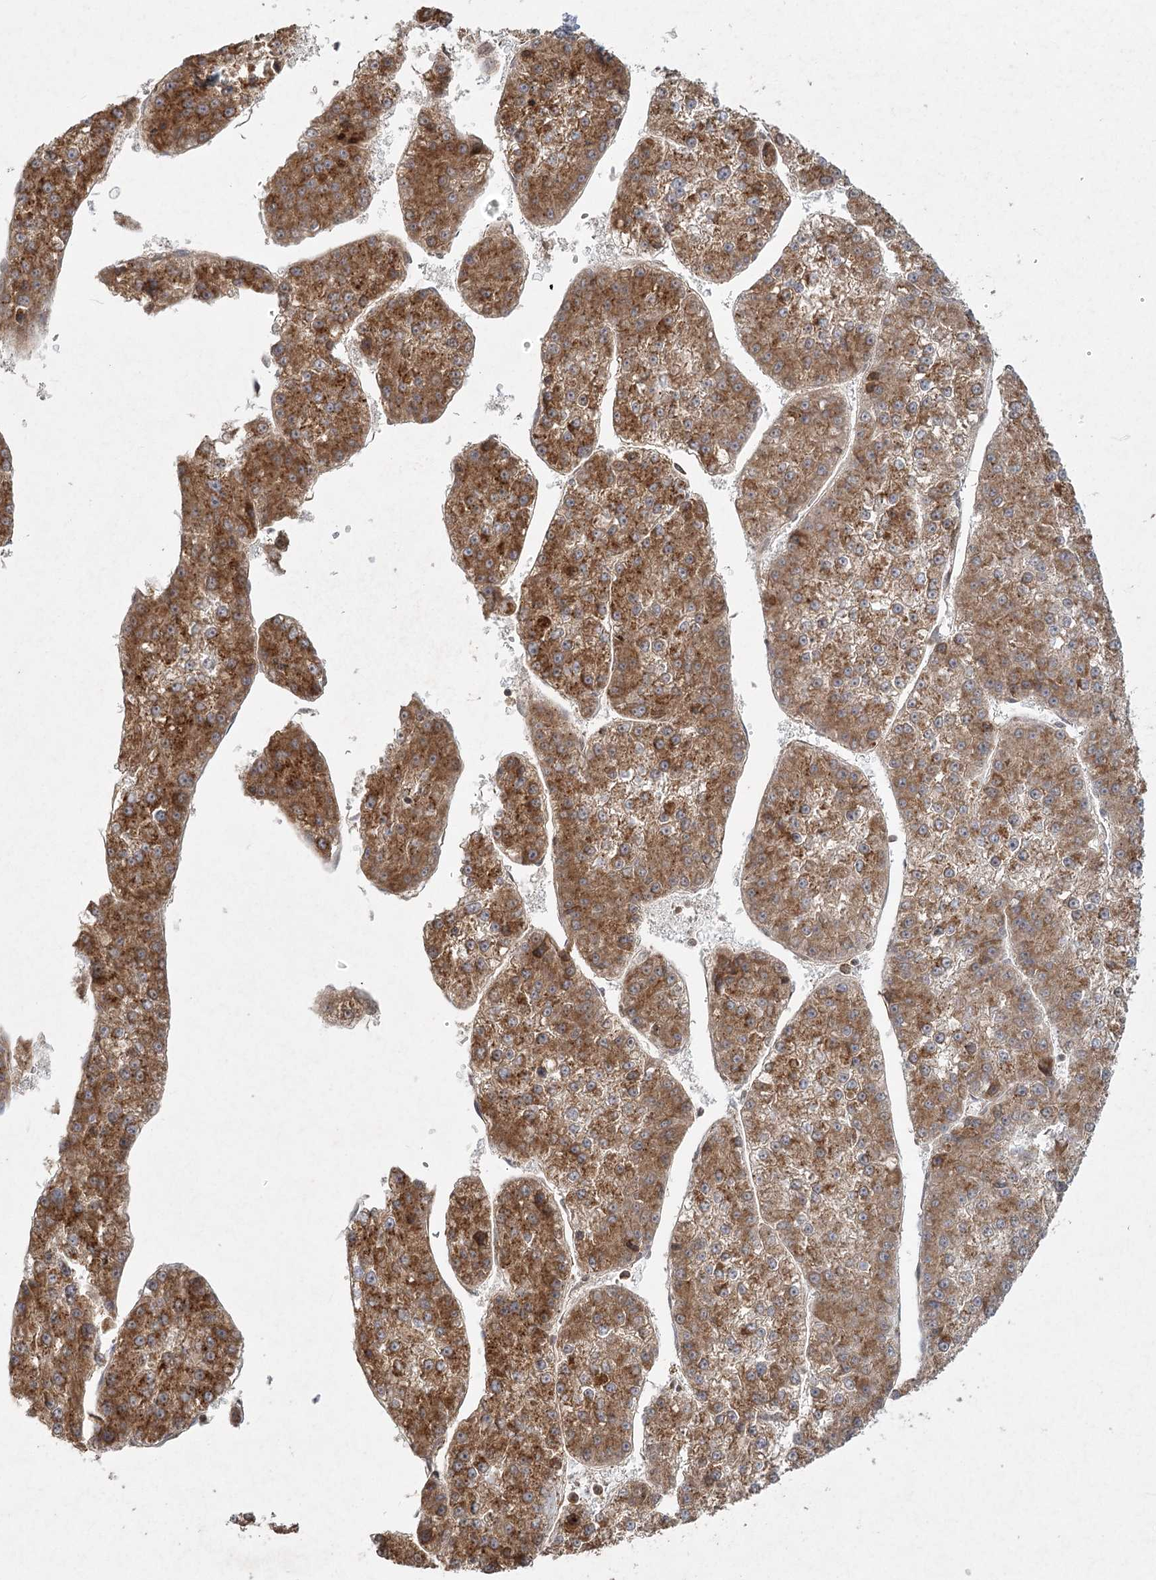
{"staining": {"intensity": "moderate", "quantity": ">75%", "location": "cytoplasmic/membranous"}, "tissue": "liver cancer", "cell_type": "Tumor cells", "image_type": "cancer", "snomed": [{"axis": "morphology", "description": "Carcinoma, Hepatocellular, NOS"}, {"axis": "topography", "description": "Liver"}], "caption": "Protein staining of liver cancer tissue demonstrates moderate cytoplasmic/membranous positivity in approximately >75% of tumor cells. The staining is performed using DAB brown chromogen to label protein expression. The nuclei are counter-stained blue using hematoxylin.", "gene": "LACTB", "patient": {"sex": "female", "age": 73}}